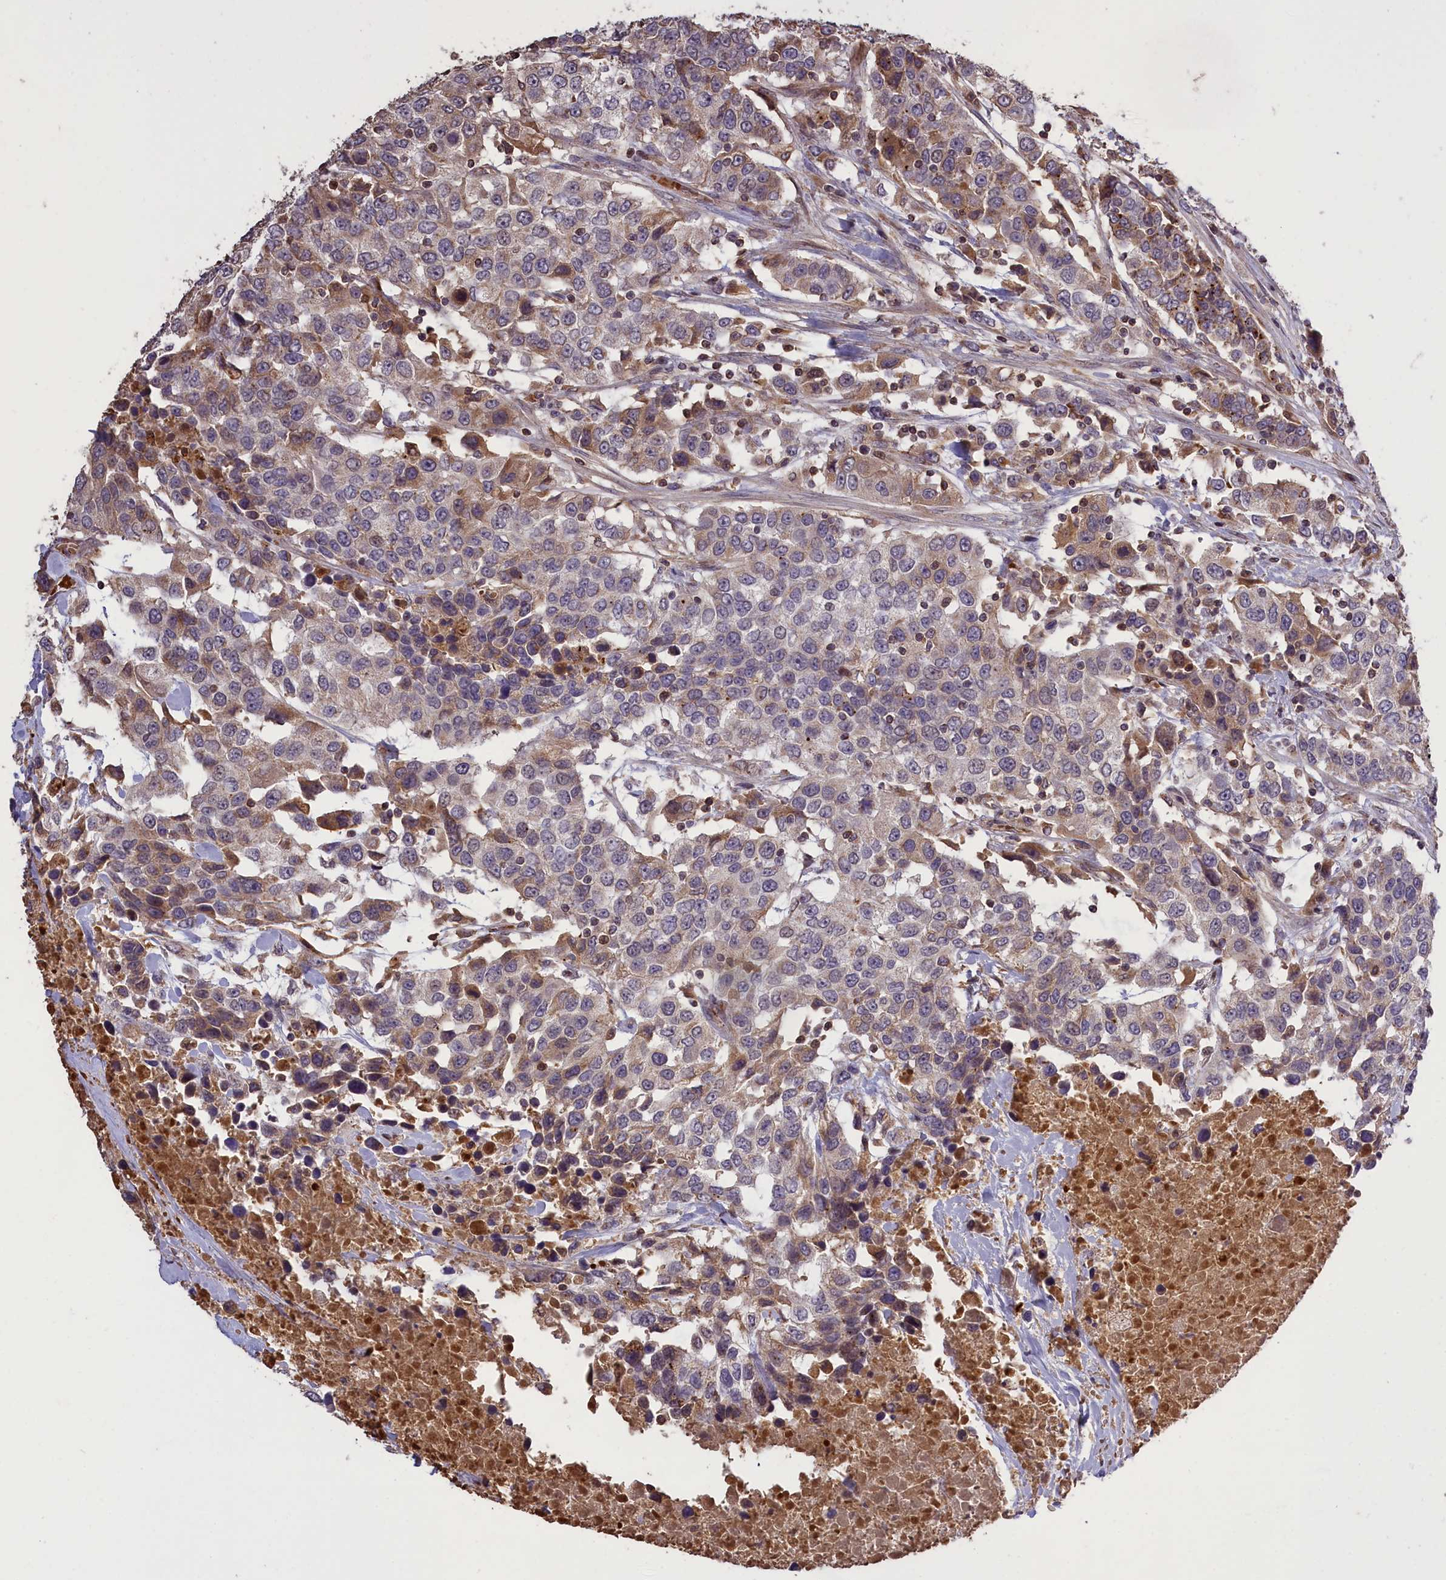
{"staining": {"intensity": "weak", "quantity": "<25%", "location": "cytoplasmic/membranous"}, "tissue": "urothelial cancer", "cell_type": "Tumor cells", "image_type": "cancer", "snomed": [{"axis": "morphology", "description": "Urothelial carcinoma, High grade"}, {"axis": "topography", "description": "Urinary bladder"}], "caption": "A high-resolution micrograph shows immunohistochemistry staining of urothelial carcinoma (high-grade), which reveals no significant staining in tumor cells. (DAB (3,3'-diaminobenzidine) immunohistochemistry, high magnification).", "gene": "CLRN2", "patient": {"sex": "female", "age": 80}}